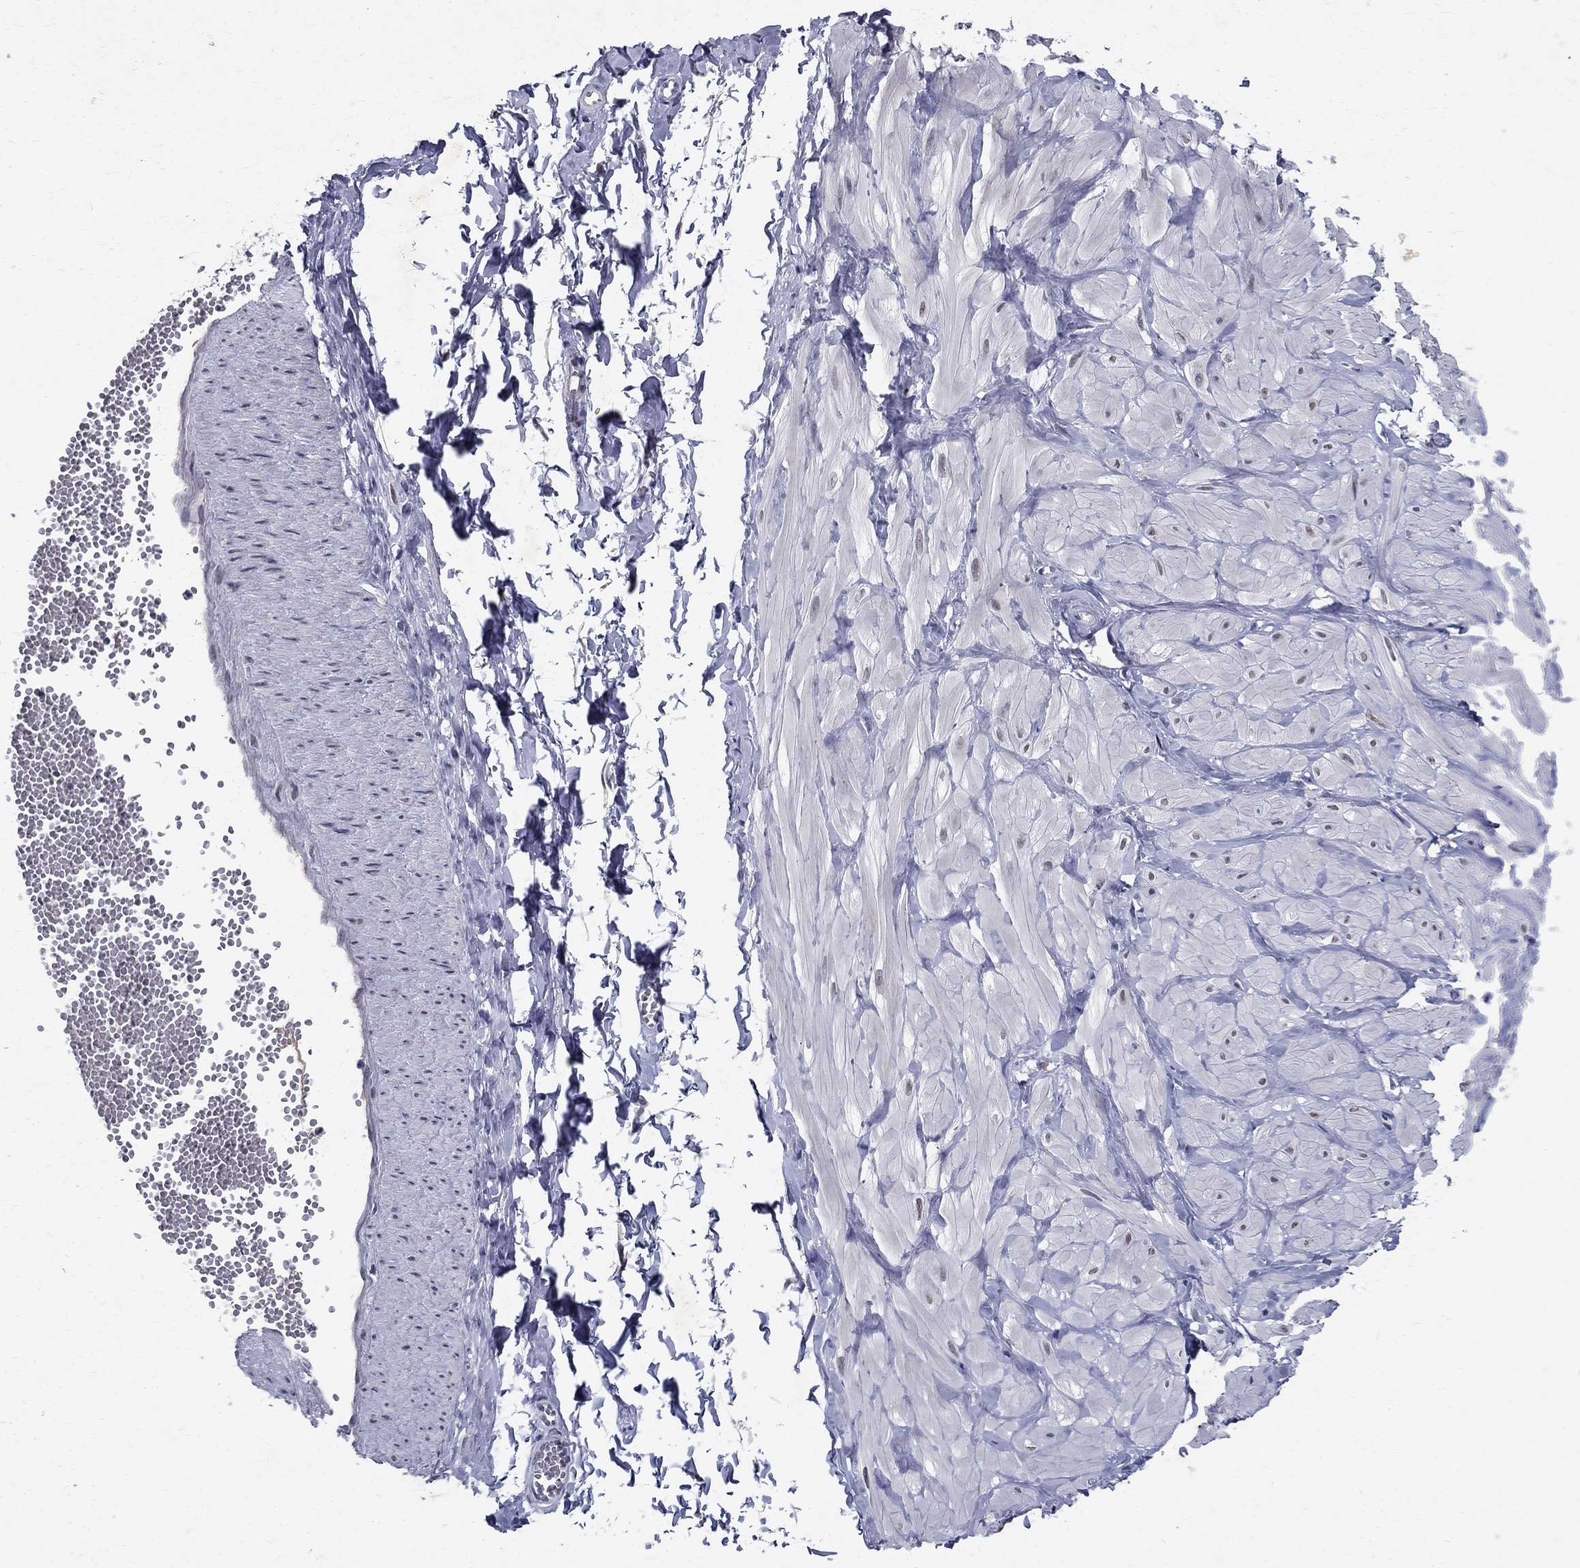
{"staining": {"intensity": "negative", "quantity": "none", "location": "none"}, "tissue": "adipose tissue", "cell_type": "Adipocytes", "image_type": "normal", "snomed": [{"axis": "morphology", "description": "Normal tissue, NOS"}, {"axis": "topography", "description": "Smooth muscle"}, {"axis": "topography", "description": "Peripheral nerve tissue"}], "caption": "A high-resolution micrograph shows IHC staining of benign adipose tissue, which shows no significant positivity in adipocytes.", "gene": "RBFOX1", "patient": {"sex": "male", "age": 22}}